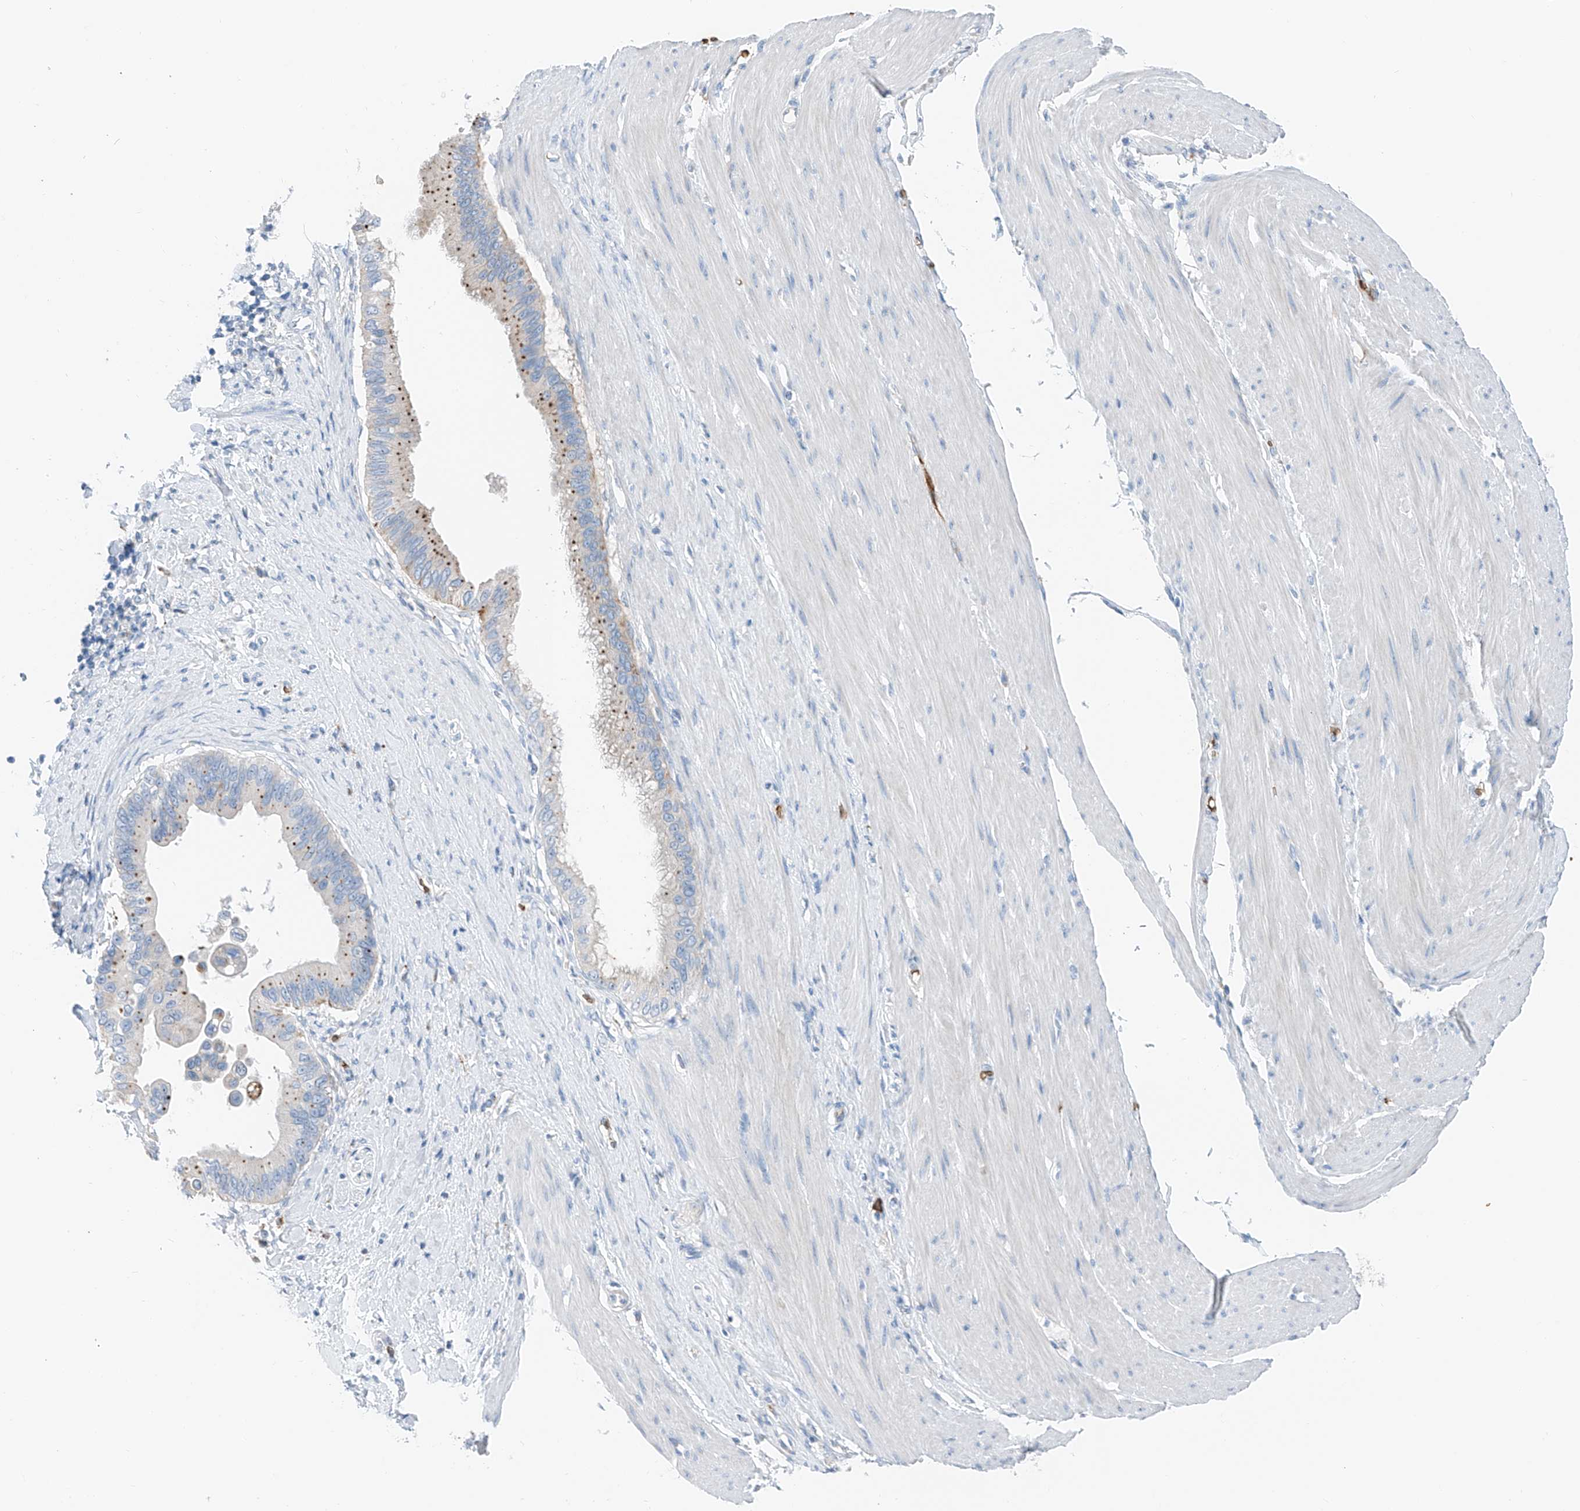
{"staining": {"intensity": "moderate", "quantity": "<25%", "location": "cytoplasmic/membranous"}, "tissue": "pancreatic cancer", "cell_type": "Tumor cells", "image_type": "cancer", "snomed": [{"axis": "morphology", "description": "Adenocarcinoma, NOS"}, {"axis": "topography", "description": "Pancreas"}], "caption": "A brown stain labels moderate cytoplasmic/membranous staining of a protein in pancreatic cancer tumor cells.", "gene": "PRSS23", "patient": {"sex": "female", "age": 56}}